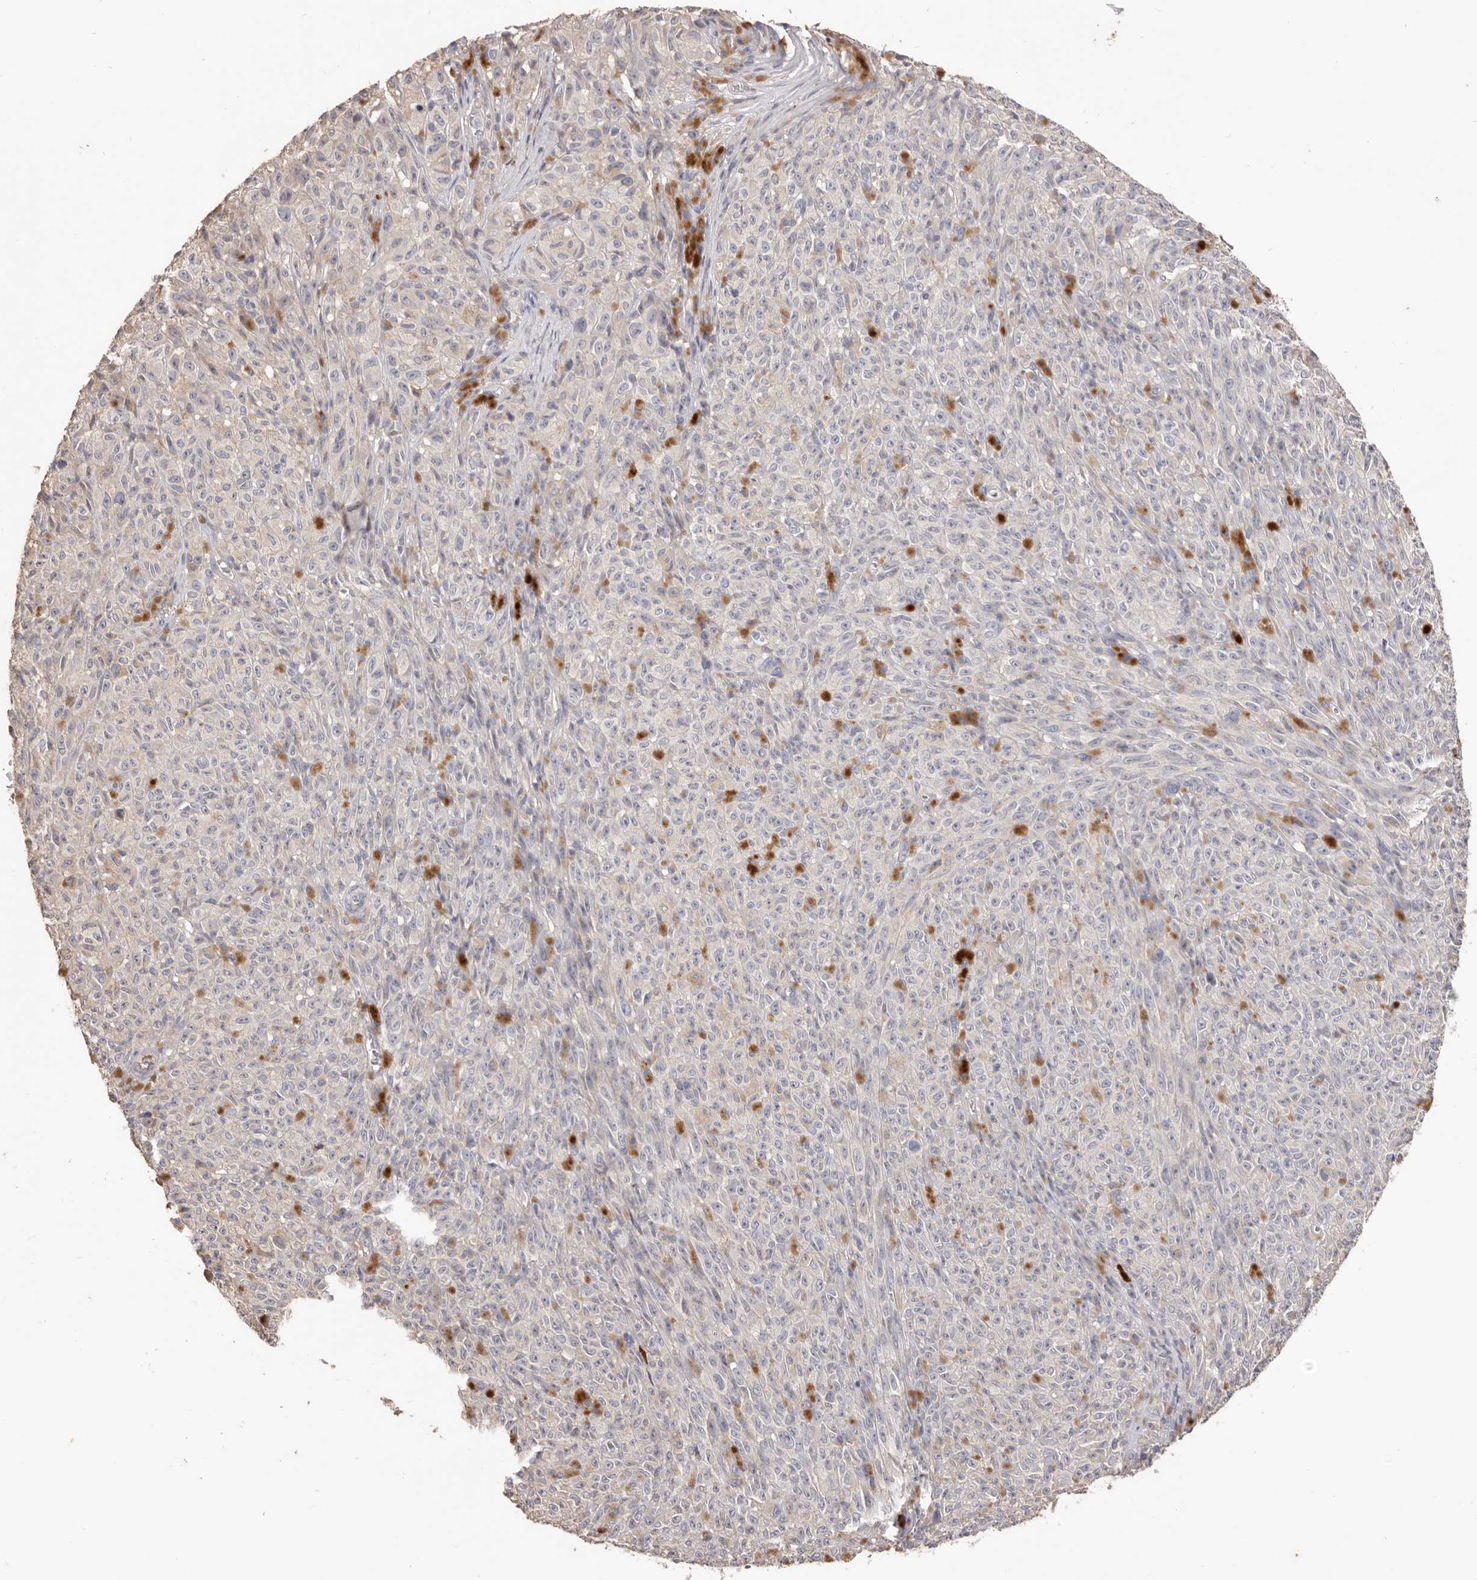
{"staining": {"intensity": "negative", "quantity": "none", "location": "none"}, "tissue": "melanoma", "cell_type": "Tumor cells", "image_type": "cancer", "snomed": [{"axis": "morphology", "description": "Malignant melanoma, NOS"}, {"axis": "topography", "description": "Skin"}], "caption": "Immunohistochemical staining of melanoma shows no significant staining in tumor cells. Brightfield microscopy of IHC stained with DAB (brown) and hematoxylin (blue), captured at high magnification.", "gene": "HCAR2", "patient": {"sex": "female", "age": 82}}